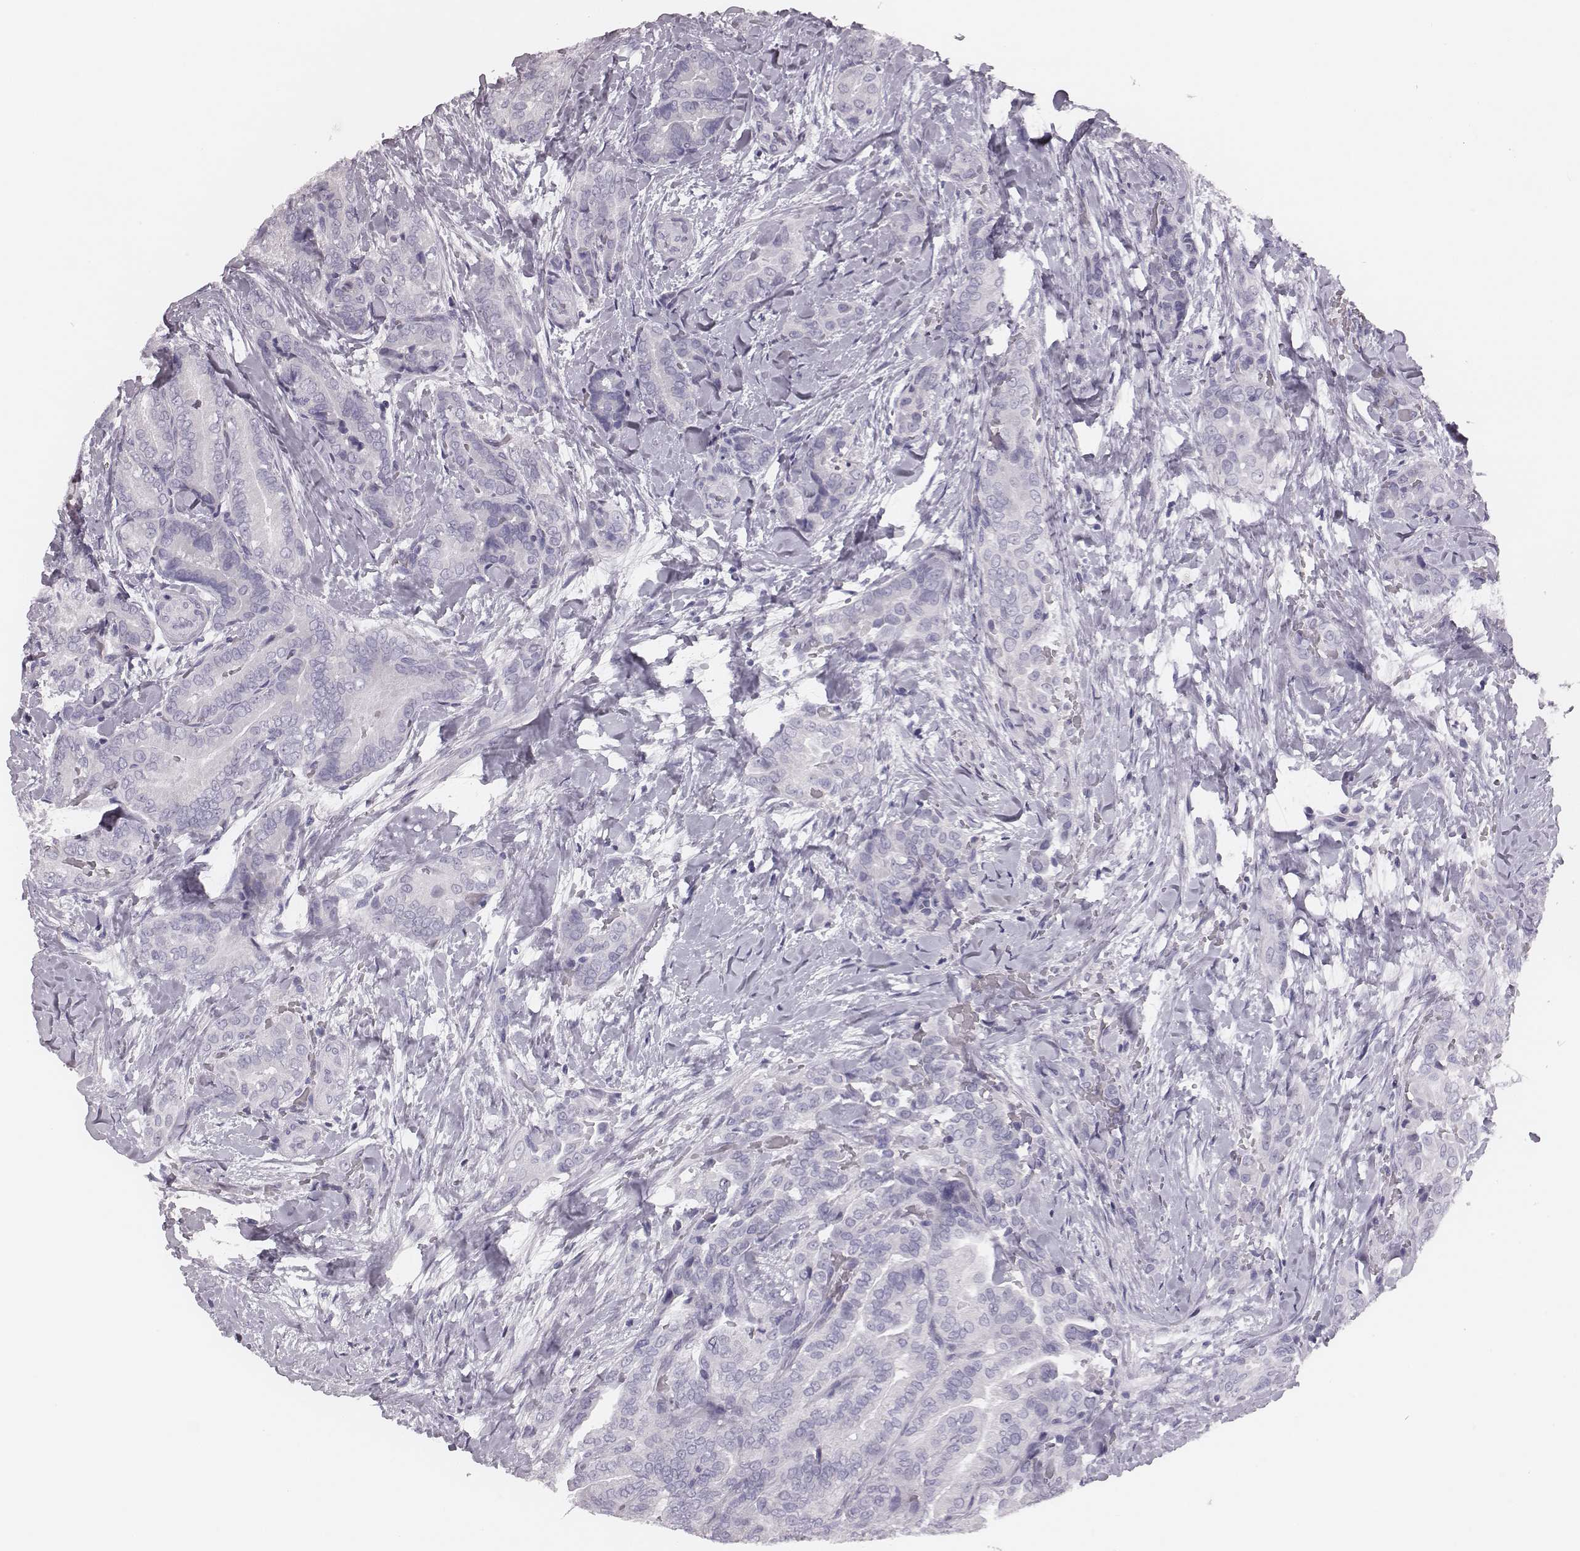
{"staining": {"intensity": "negative", "quantity": "none", "location": "none"}, "tissue": "thyroid cancer", "cell_type": "Tumor cells", "image_type": "cancer", "snomed": [{"axis": "morphology", "description": "Papillary adenocarcinoma, NOS"}, {"axis": "topography", "description": "Thyroid gland"}], "caption": "This is an immunohistochemistry (IHC) micrograph of thyroid papillary adenocarcinoma. There is no positivity in tumor cells.", "gene": "CSH1", "patient": {"sex": "male", "age": 61}}